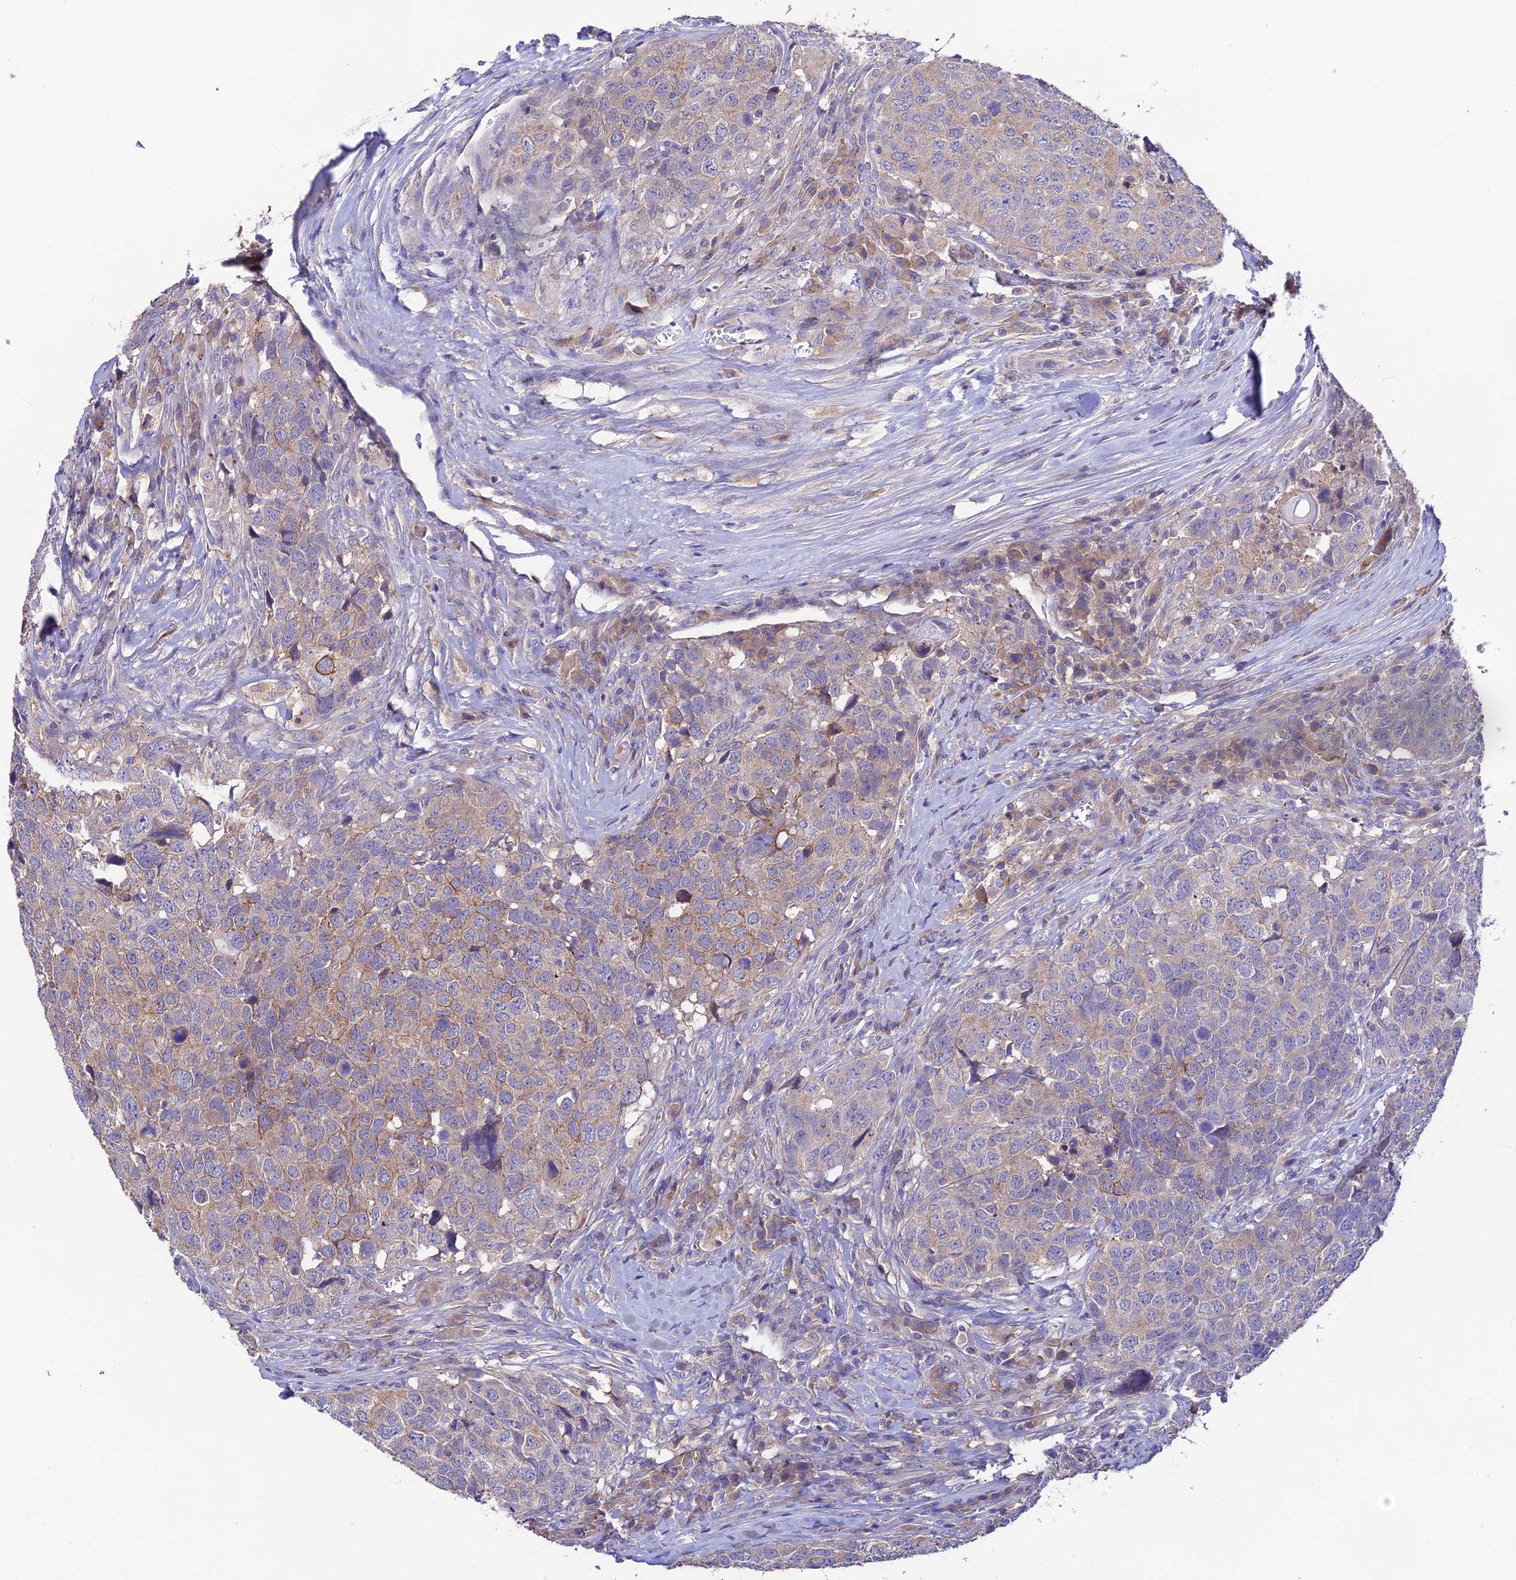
{"staining": {"intensity": "weak", "quantity": "25%-75%", "location": "cytoplasmic/membranous"}, "tissue": "head and neck cancer", "cell_type": "Tumor cells", "image_type": "cancer", "snomed": [{"axis": "morphology", "description": "Squamous cell carcinoma, NOS"}, {"axis": "topography", "description": "Head-Neck"}], "caption": "This is a micrograph of immunohistochemistry (IHC) staining of head and neck cancer, which shows weak staining in the cytoplasmic/membranous of tumor cells.", "gene": "BRME1", "patient": {"sex": "male", "age": 66}}